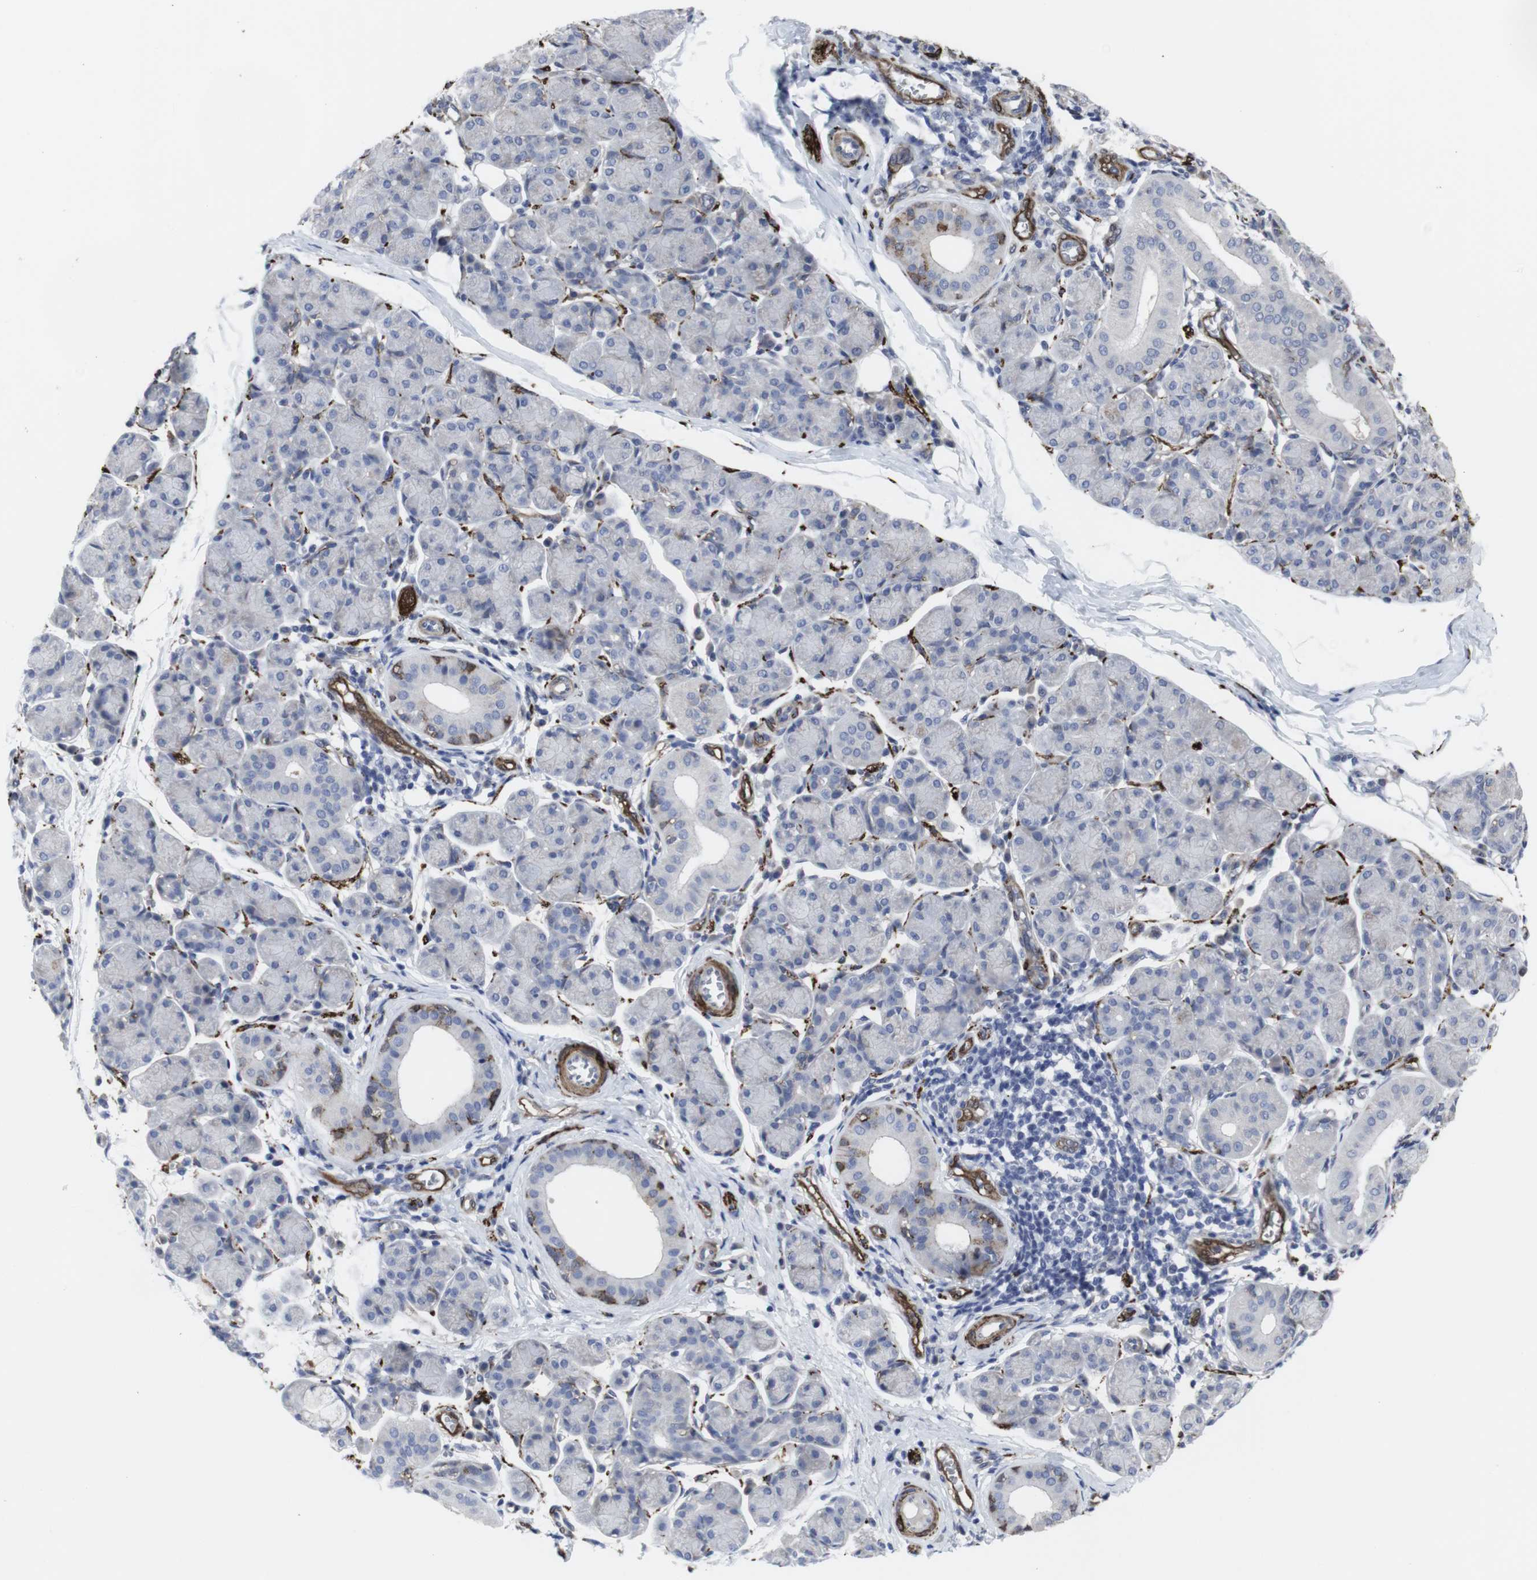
{"staining": {"intensity": "weak", "quantity": "<25%", "location": "cytoplasmic/membranous"}, "tissue": "salivary gland", "cell_type": "Glandular cells", "image_type": "normal", "snomed": [{"axis": "morphology", "description": "Normal tissue, NOS"}, {"axis": "morphology", "description": "Inflammation, NOS"}, {"axis": "topography", "description": "Lymph node"}, {"axis": "topography", "description": "Salivary gland"}], "caption": "A high-resolution photomicrograph shows IHC staining of unremarkable salivary gland, which displays no significant expression in glandular cells. (Immunohistochemistry, brightfield microscopy, high magnification).", "gene": "SNCG", "patient": {"sex": "male", "age": 3}}